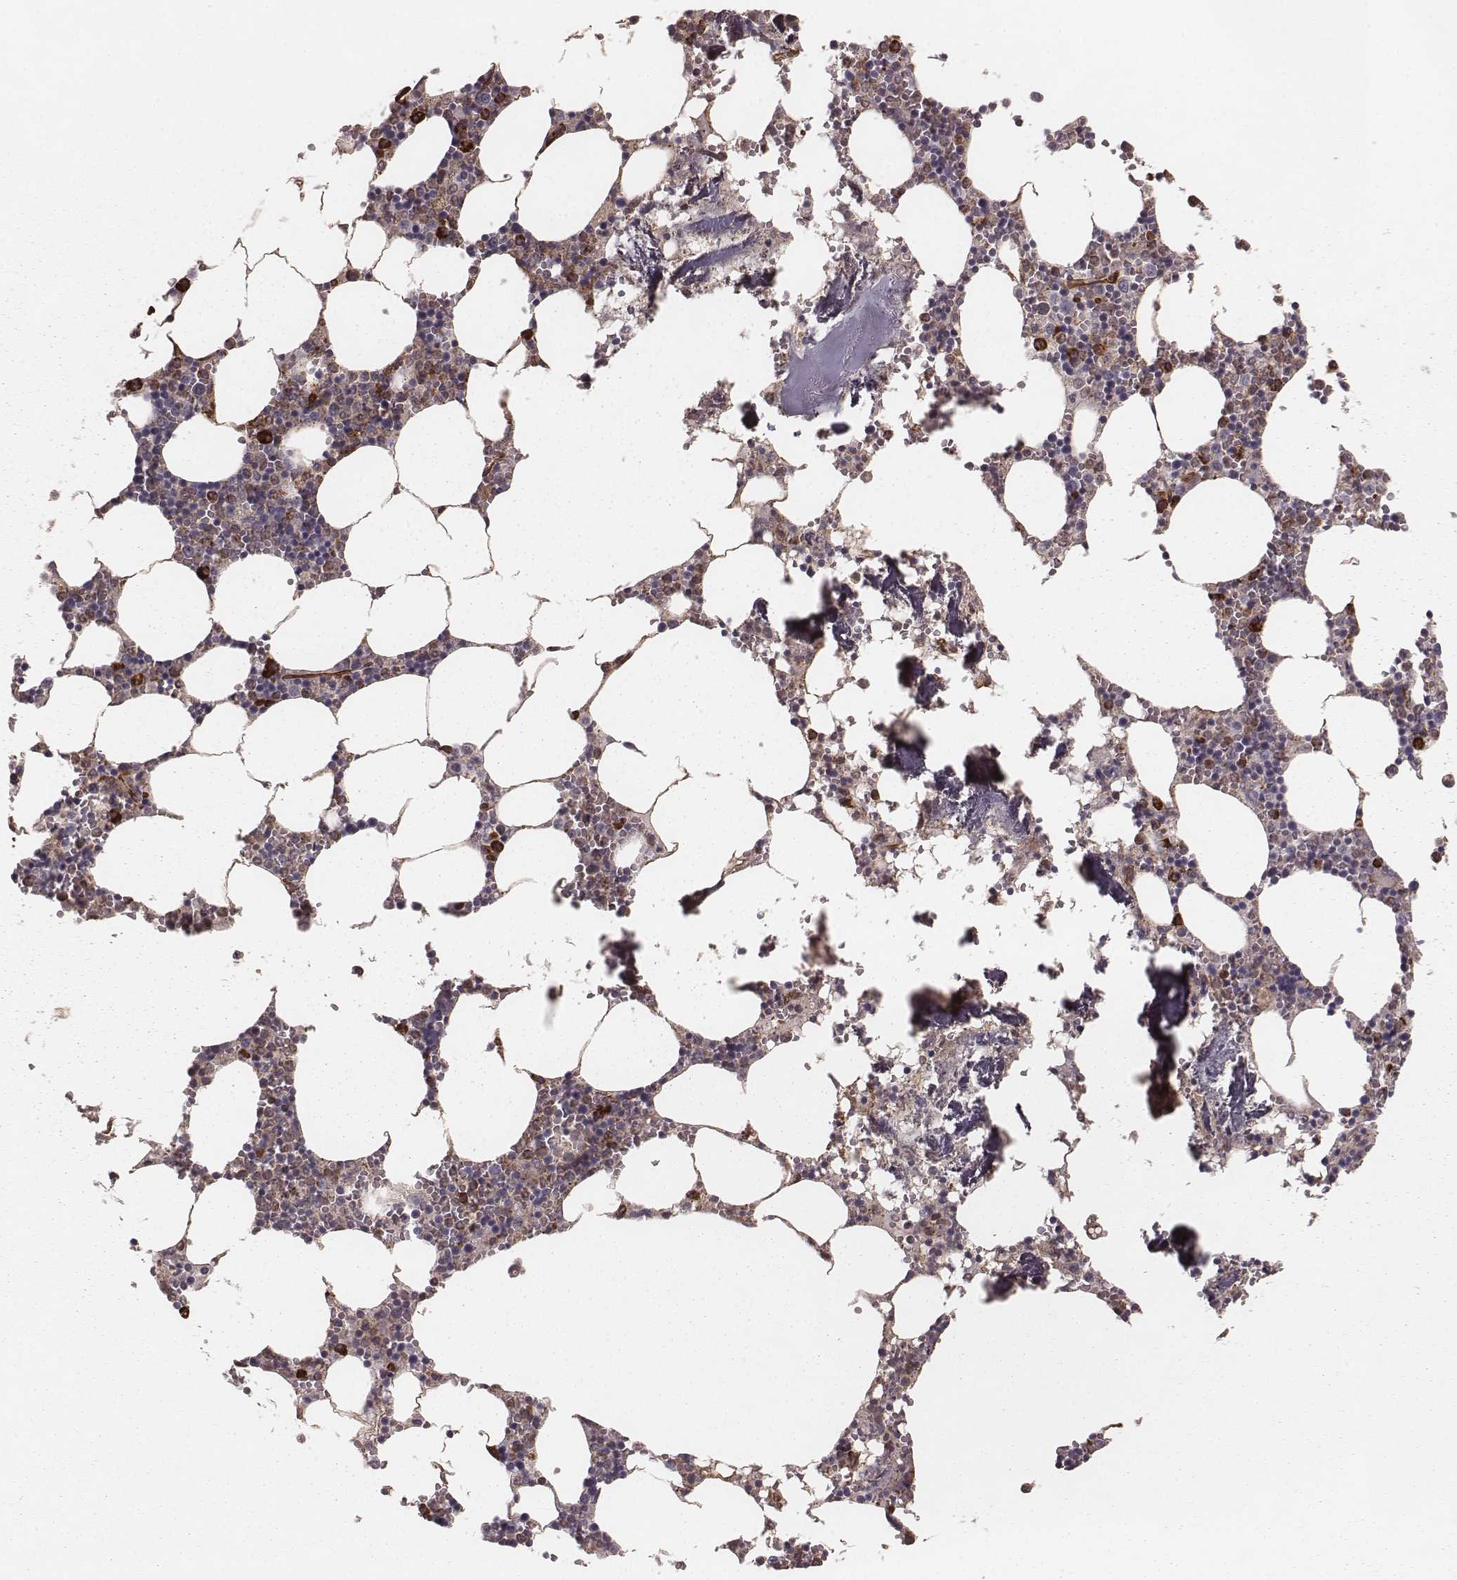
{"staining": {"intensity": "strong", "quantity": "25%-75%", "location": "cytoplasmic/membranous"}, "tissue": "bone marrow", "cell_type": "Hematopoietic cells", "image_type": "normal", "snomed": [{"axis": "morphology", "description": "Normal tissue, NOS"}, {"axis": "topography", "description": "Bone marrow"}], "caption": "Approximately 25%-75% of hematopoietic cells in normal human bone marrow exhibit strong cytoplasmic/membranous protein staining as visualized by brown immunohistochemical staining.", "gene": "PALMD", "patient": {"sex": "female", "age": 64}}